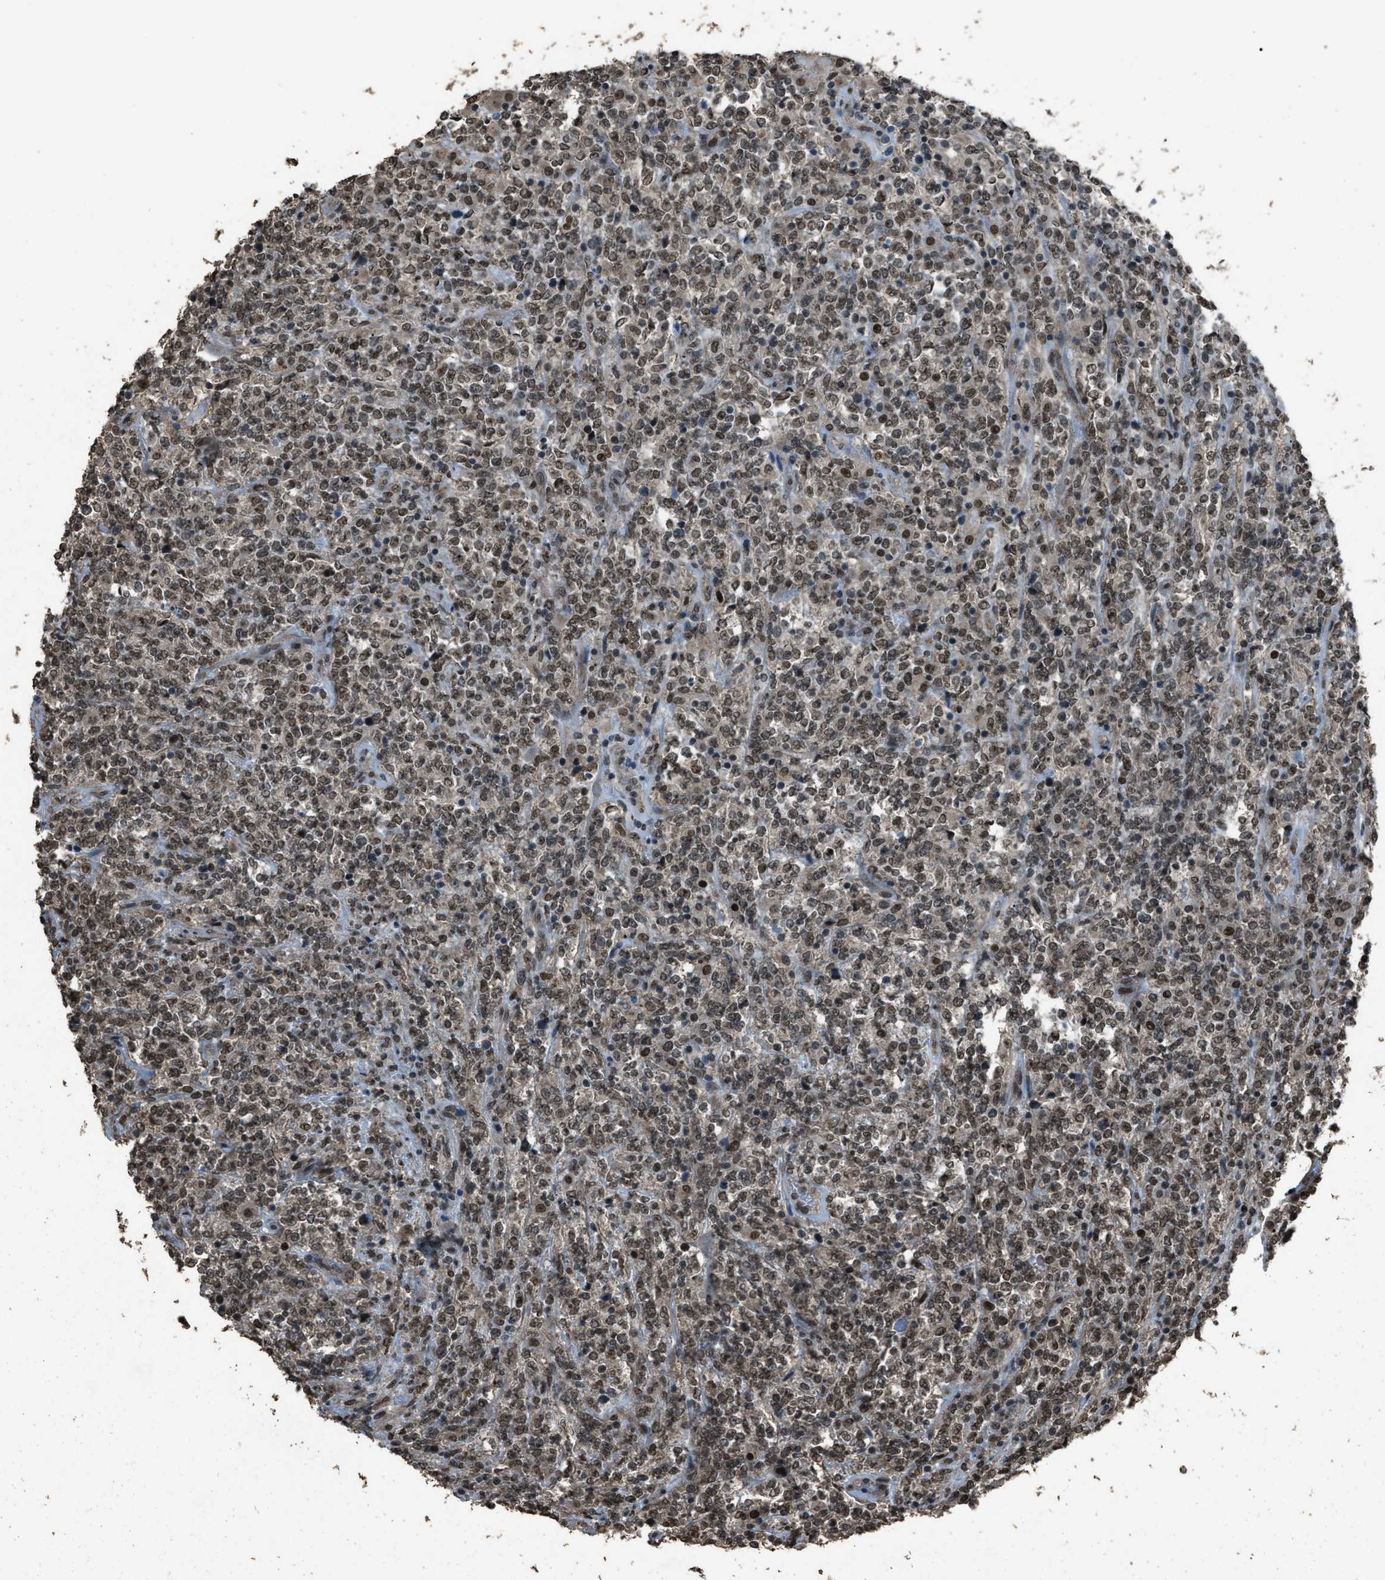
{"staining": {"intensity": "weak", "quantity": ">75%", "location": "nuclear"}, "tissue": "lymphoma", "cell_type": "Tumor cells", "image_type": "cancer", "snomed": [{"axis": "morphology", "description": "Malignant lymphoma, non-Hodgkin's type, High grade"}, {"axis": "topography", "description": "Soft tissue"}], "caption": "Tumor cells display weak nuclear staining in about >75% of cells in malignant lymphoma, non-Hodgkin's type (high-grade). (IHC, brightfield microscopy, high magnification).", "gene": "SERTAD2", "patient": {"sex": "male", "age": 18}}